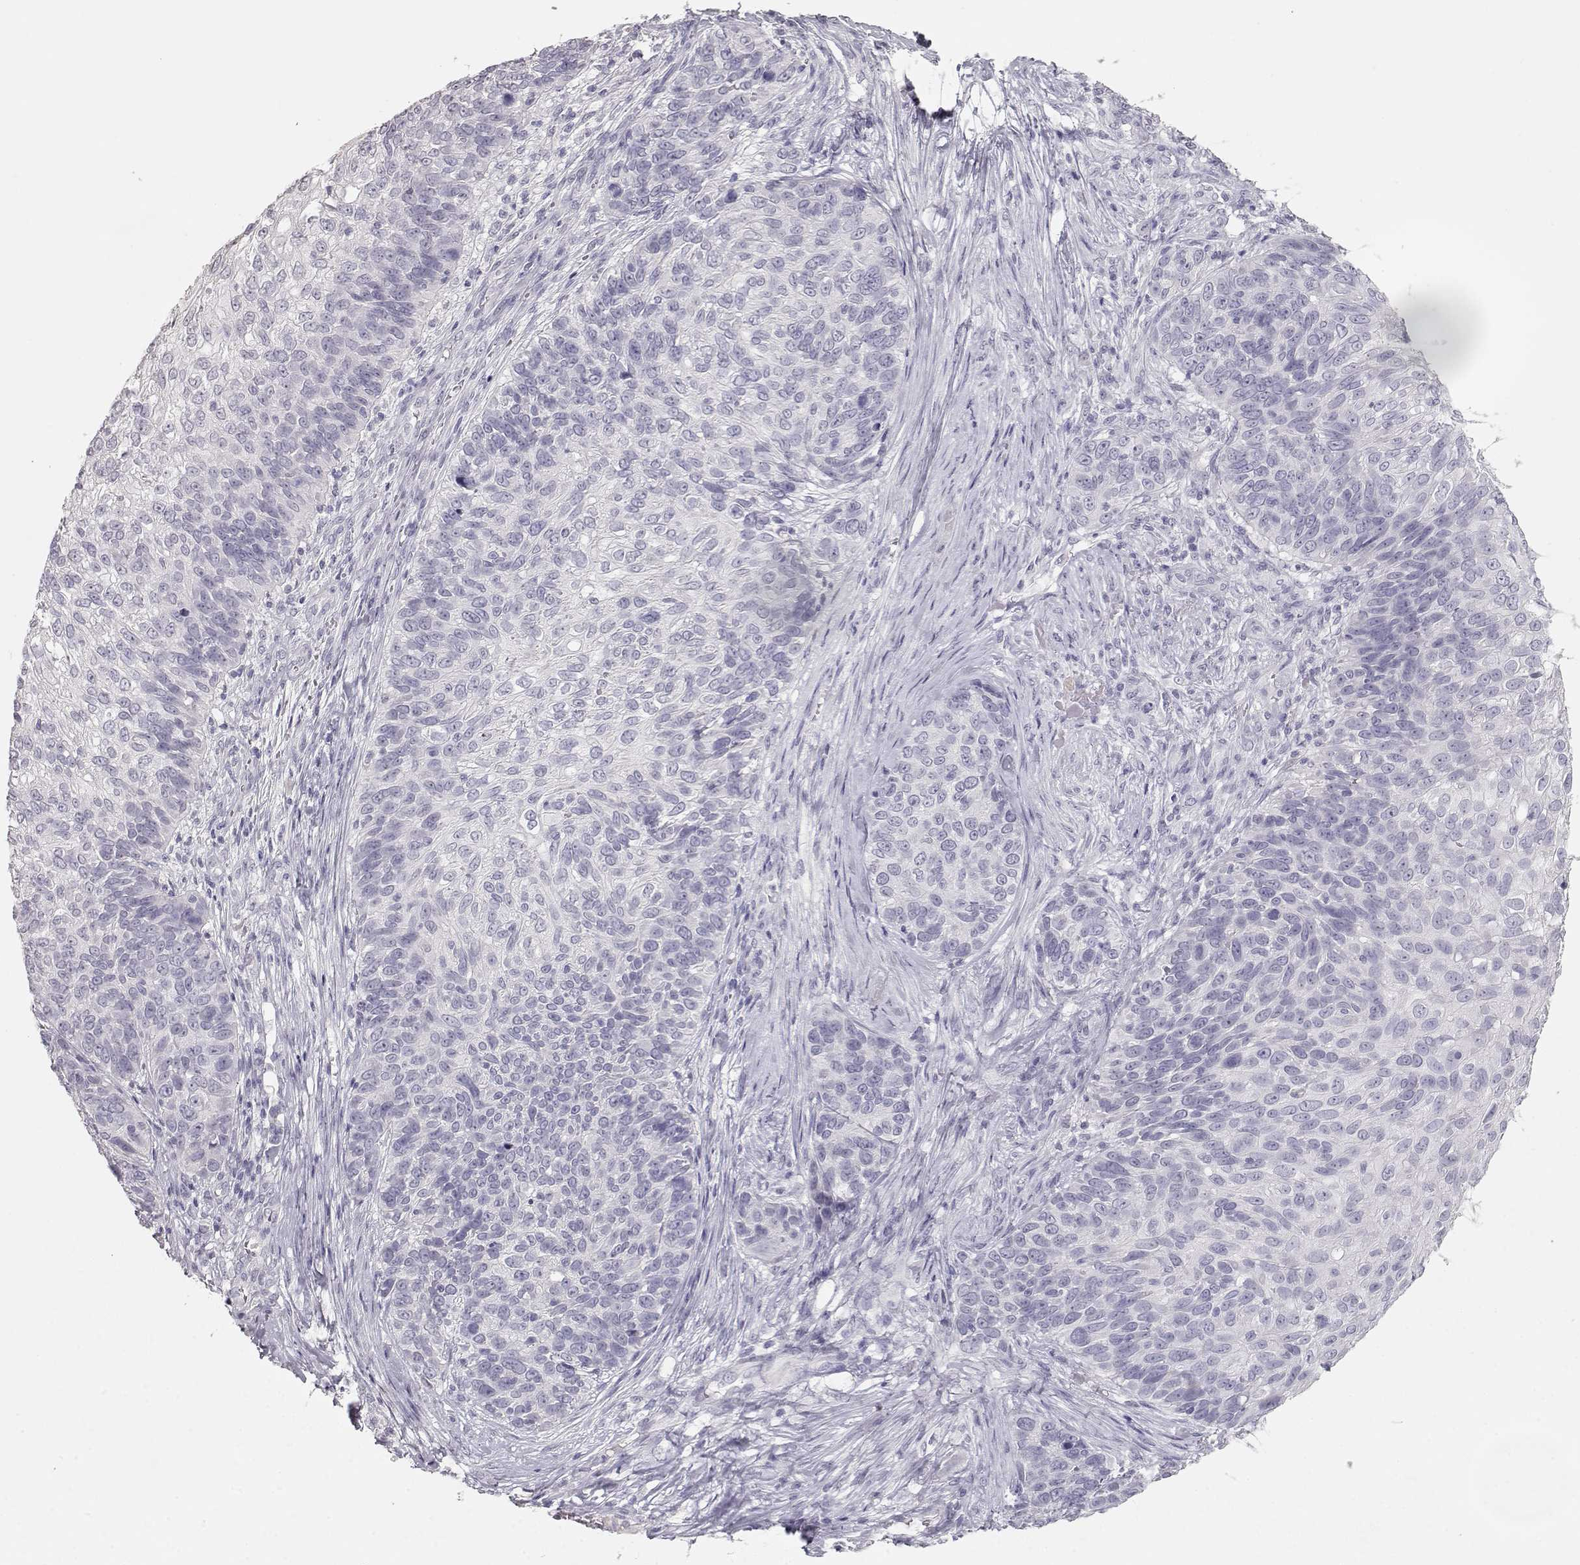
{"staining": {"intensity": "negative", "quantity": "none", "location": "none"}, "tissue": "skin cancer", "cell_type": "Tumor cells", "image_type": "cancer", "snomed": [{"axis": "morphology", "description": "Squamous cell carcinoma, NOS"}, {"axis": "topography", "description": "Skin"}], "caption": "Immunohistochemical staining of human skin squamous cell carcinoma shows no significant expression in tumor cells.", "gene": "TKTL1", "patient": {"sex": "male", "age": 92}}